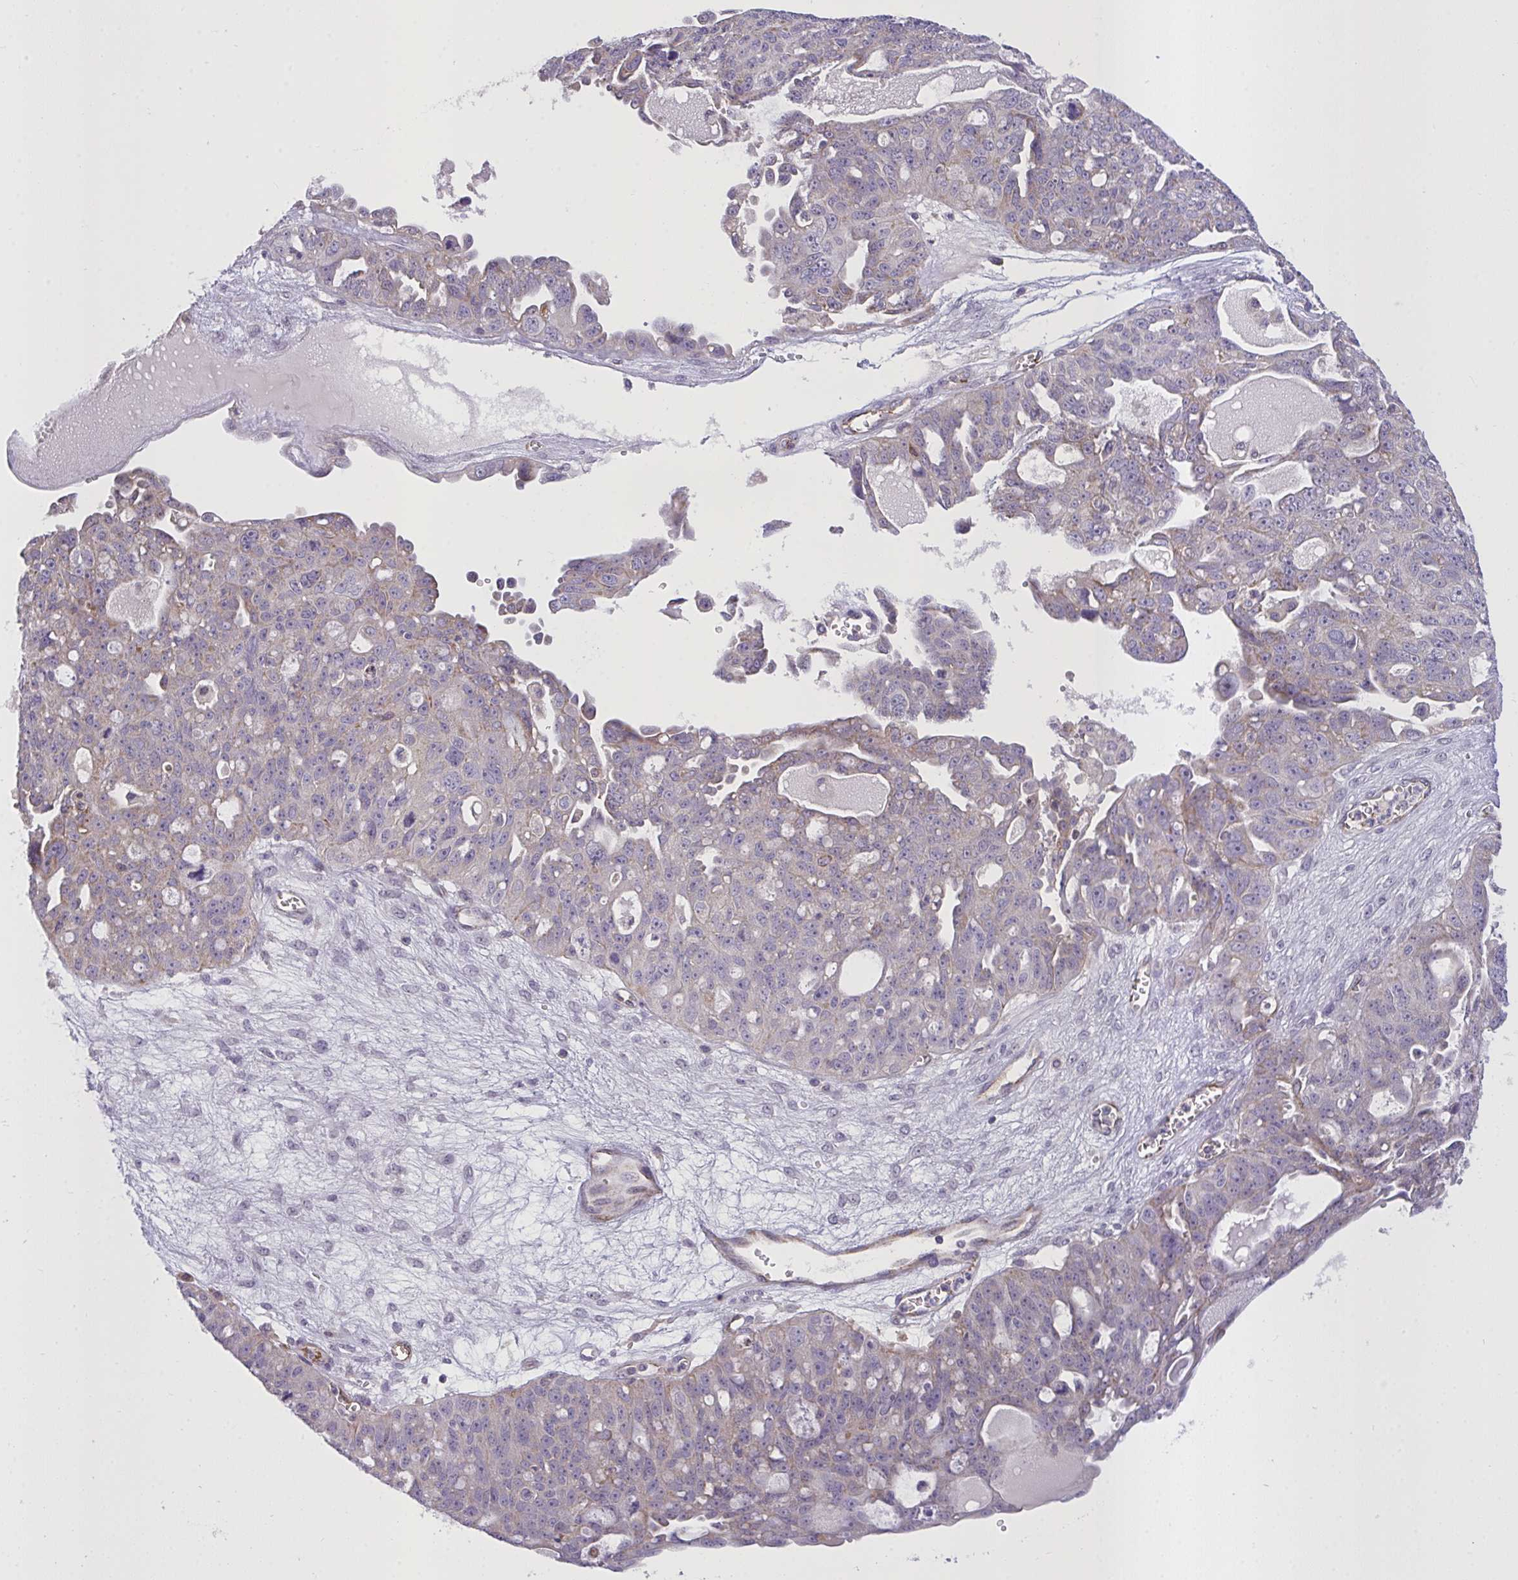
{"staining": {"intensity": "weak", "quantity": "<25%", "location": "cytoplasmic/membranous"}, "tissue": "ovarian cancer", "cell_type": "Tumor cells", "image_type": "cancer", "snomed": [{"axis": "morphology", "description": "Carcinoma, endometroid"}, {"axis": "topography", "description": "Ovary"}], "caption": "Immunohistochemistry (IHC) of endometroid carcinoma (ovarian) shows no expression in tumor cells. The staining was performed using DAB to visualize the protein expression in brown, while the nuclei were stained in blue with hematoxylin (Magnification: 20x).", "gene": "SEMA6B", "patient": {"sex": "female", "age": 70}}